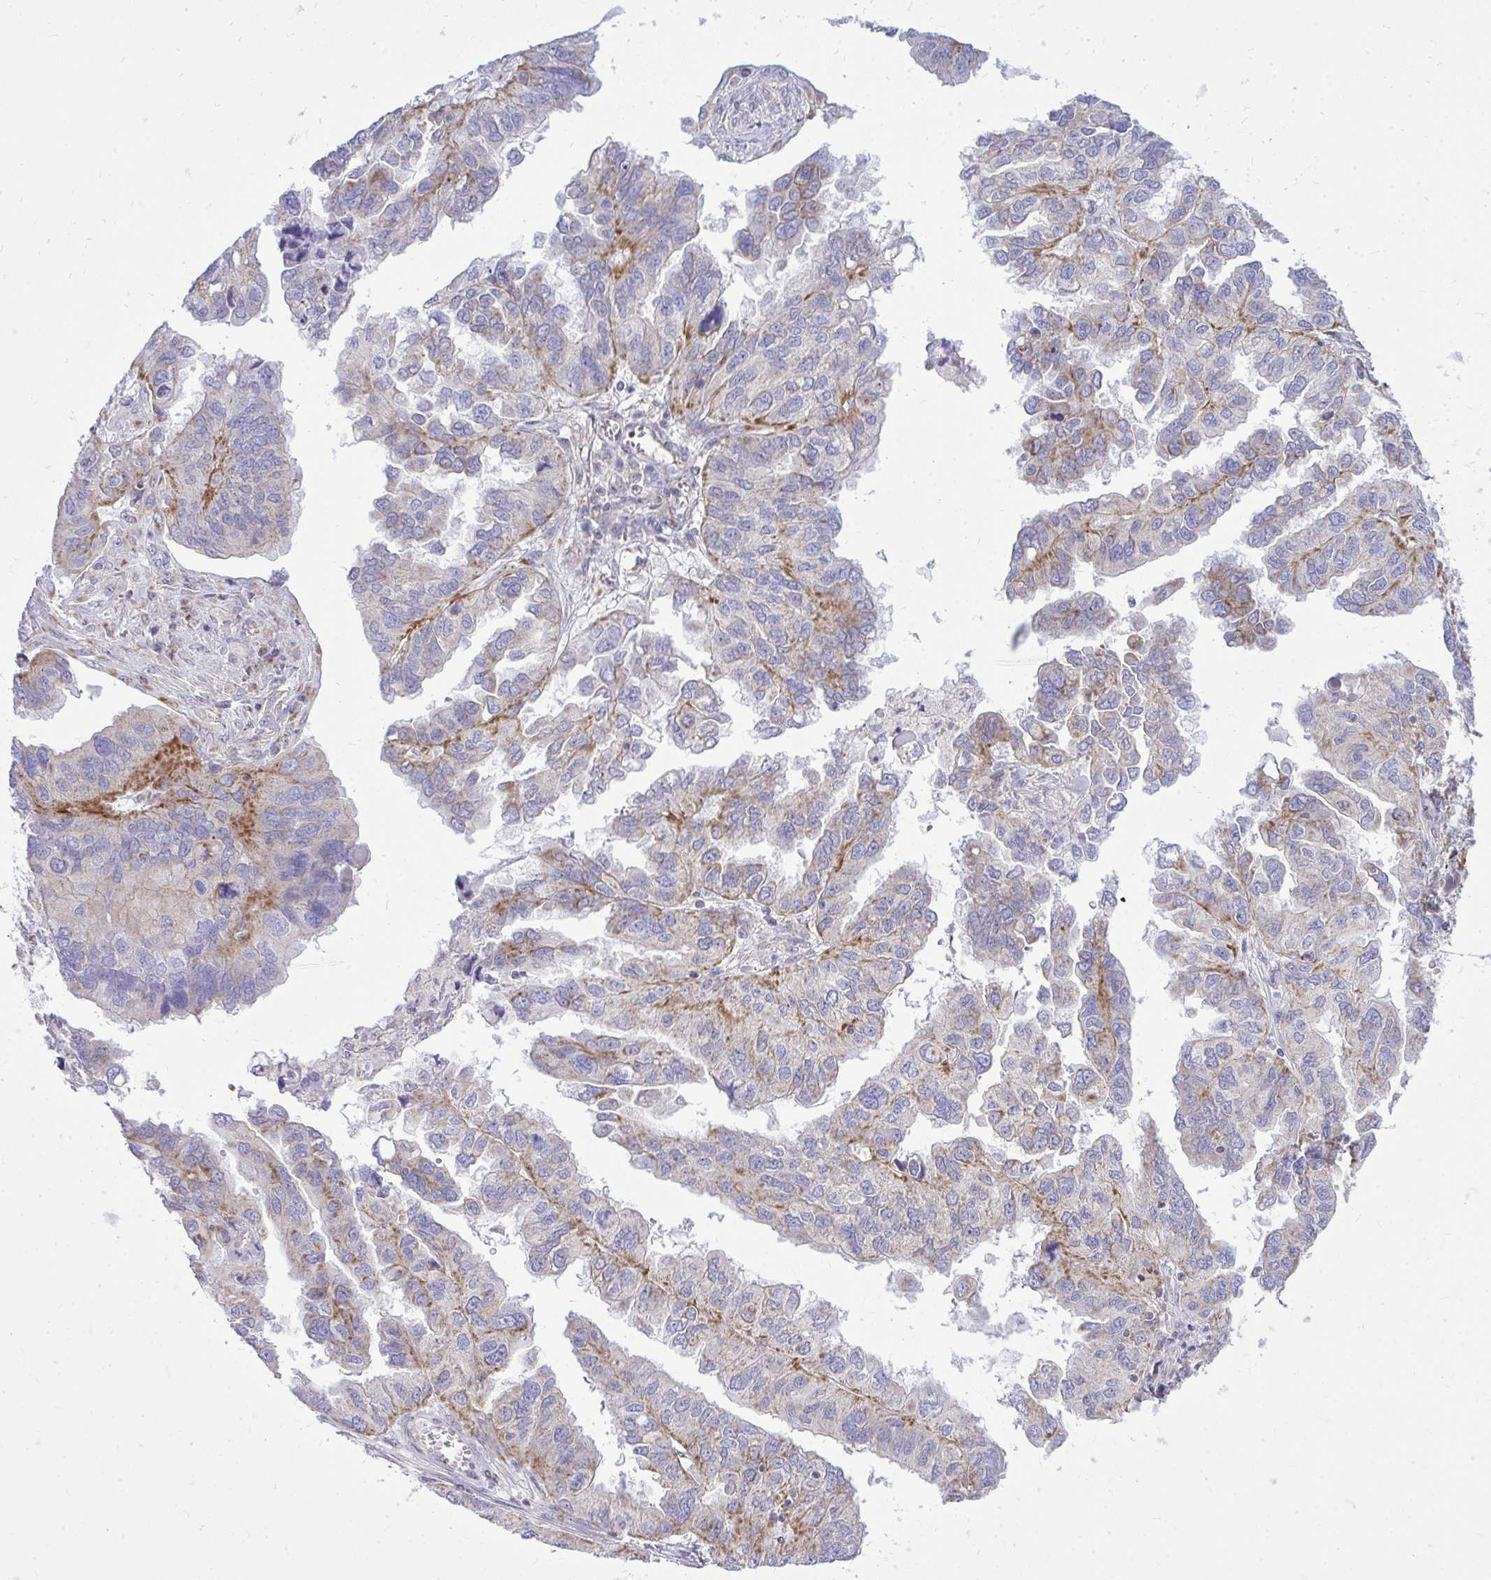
{"staining": {"intensity": "moderate", "quantity": "25%-75%", "location": "cytoplasmic/membranous"}, "tissue": "ovarian cancer", "cell_type": "Tumor cells", "image_type": "cancer", "snomed": [{"axis": "morphology", "description": "Cystadenocarcinoma, serous, NOS"}, {"axis": "topography", "description": "Ovary"}], "caption": "Immunohistochemistry histopathology image of neoplastic tissue: ovarian cancer (serous cystadenocarcinoma) stained using immunohistochemistry demonstrates medium levels of moderate protein expression localized specifically in the cytoplasmic/membranous of tumor cells, appearing as a cytoplasmic/membranous brown color.", "gene": "SPTBN2", "patient": {"sex": "female", "age": 79}}